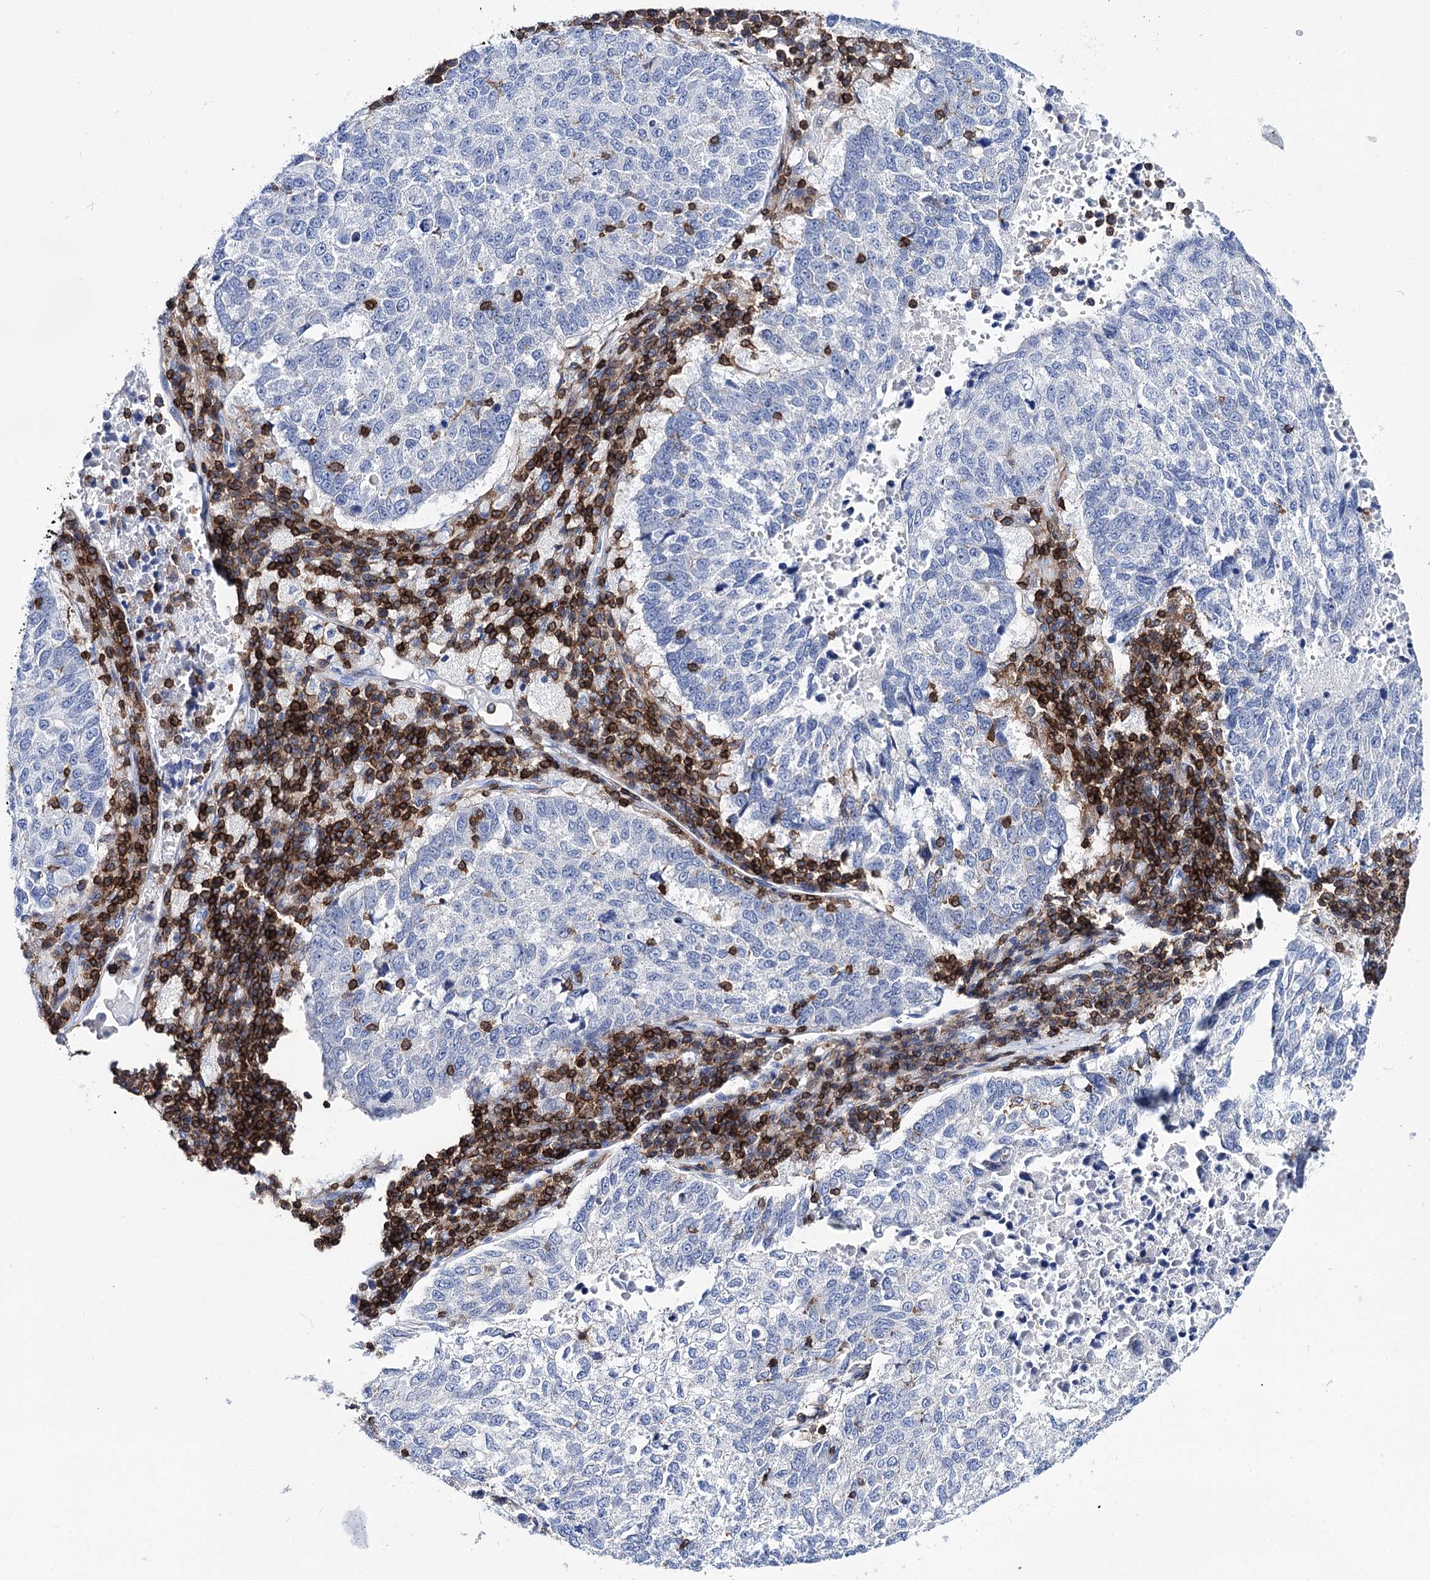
{"staining": {"intensity": "negative", "quantity": "none", "location": "none"}, "tissue": "lung cancer", "cell_type": "Tumor cells", "image_type": "cancer", "snomed": [{"axis": "morphology", "description": "Squamous cell carcinoma, NOS"}, {"axis": "topography", "description": "Lung"}], "caption": "Tumor cells show no significant protein positivity in lung cancer.", "gene": "DEF6", "patient": {"sex": "male", "age": 73}}